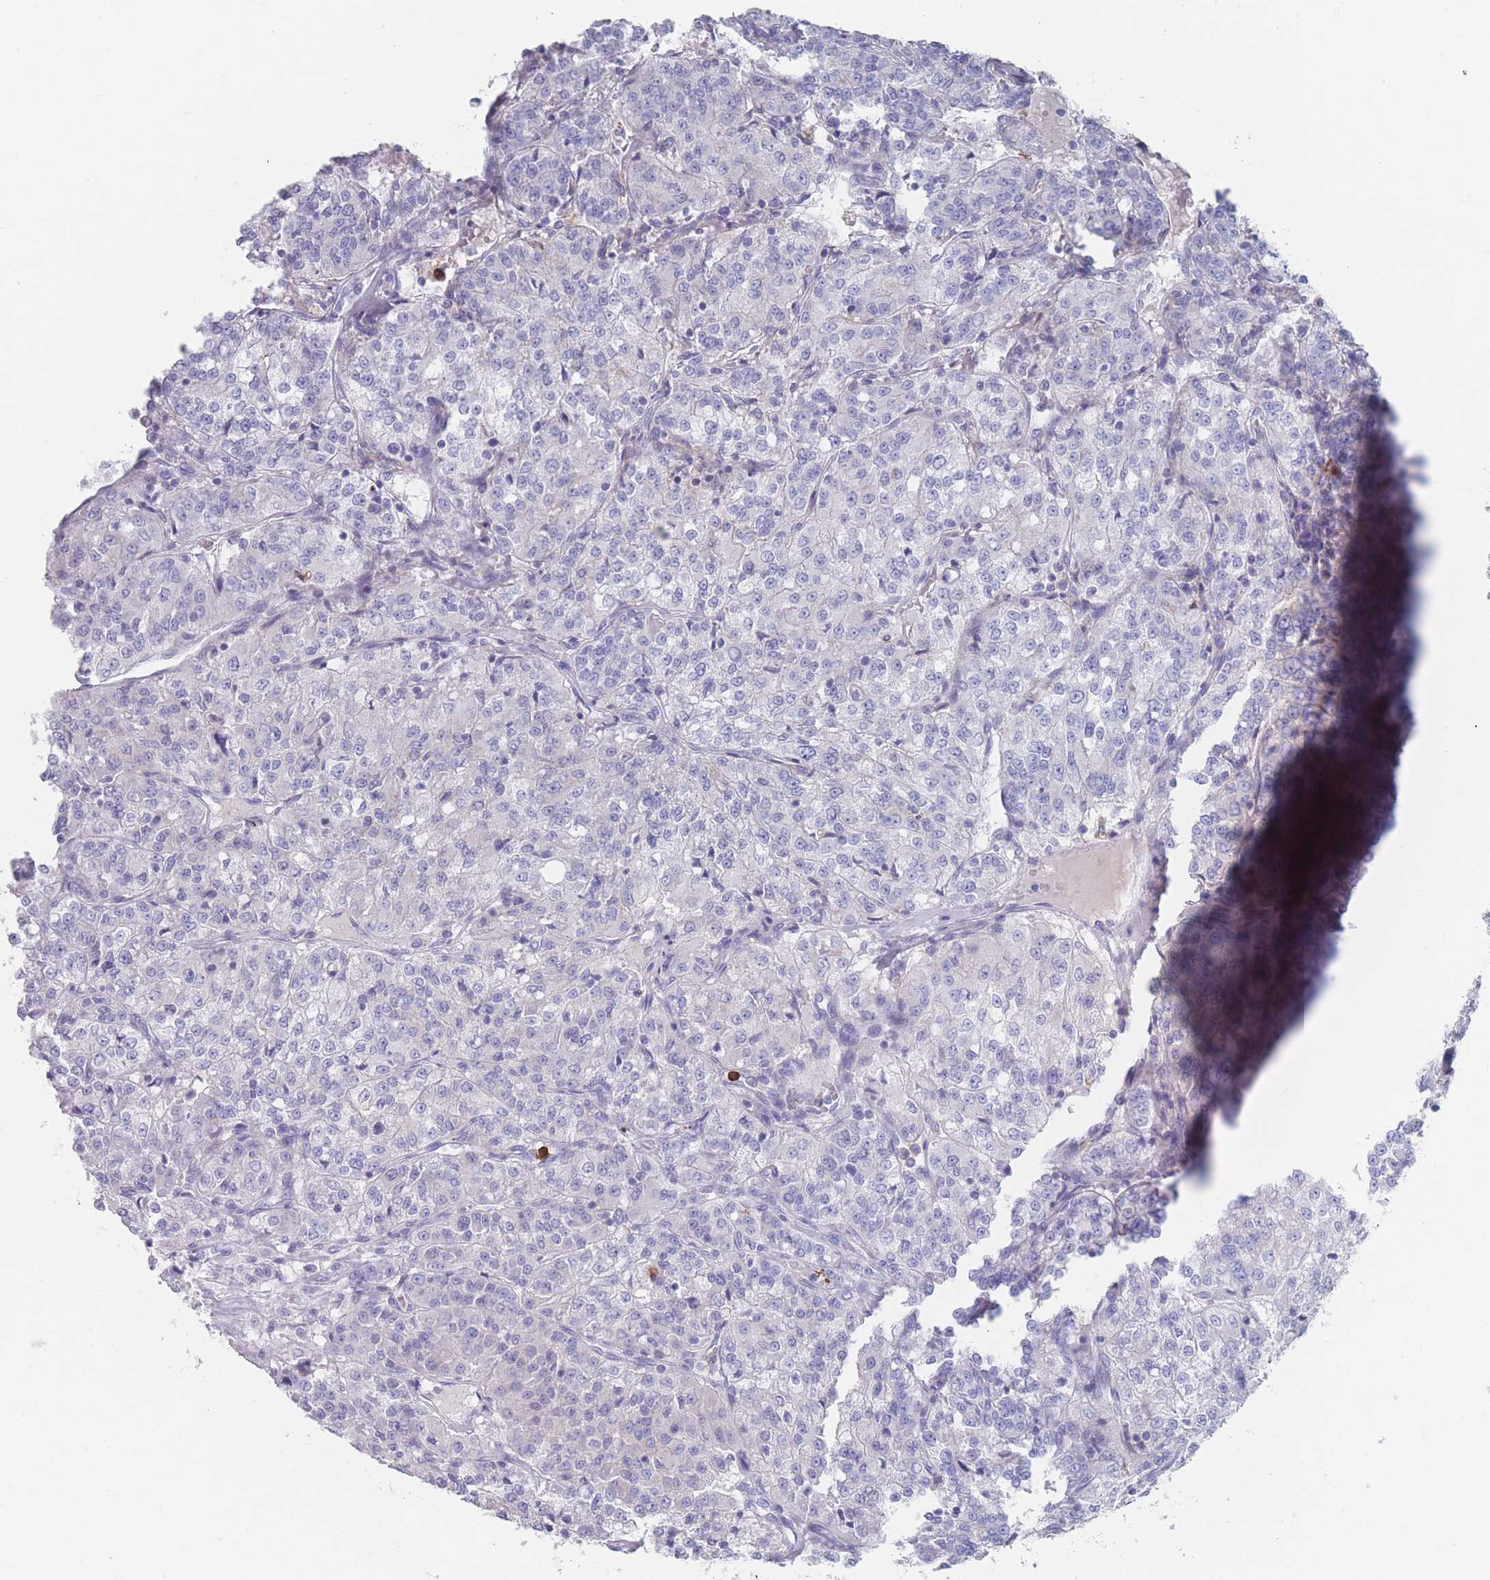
{"staining": {"intensity": "negative", "quantity": "none", "location": "none"}, "tissue": "renal cancer", "cell_type": "Tumor cells", "image_type": "cancer", "snomed": [{"axis": "morphology", "description": "Adenocarcinoma, NOS"}, {"axis": "topography", "description": "Kidney"}], "caption": "Human renal cancer (adenocarcinoma) stained for a protein using immunohistochemistry (IHC) shows no expression in tumor cells.", "gene": "ATP1A3", "patient": {"sex": "female", "age": 63}}